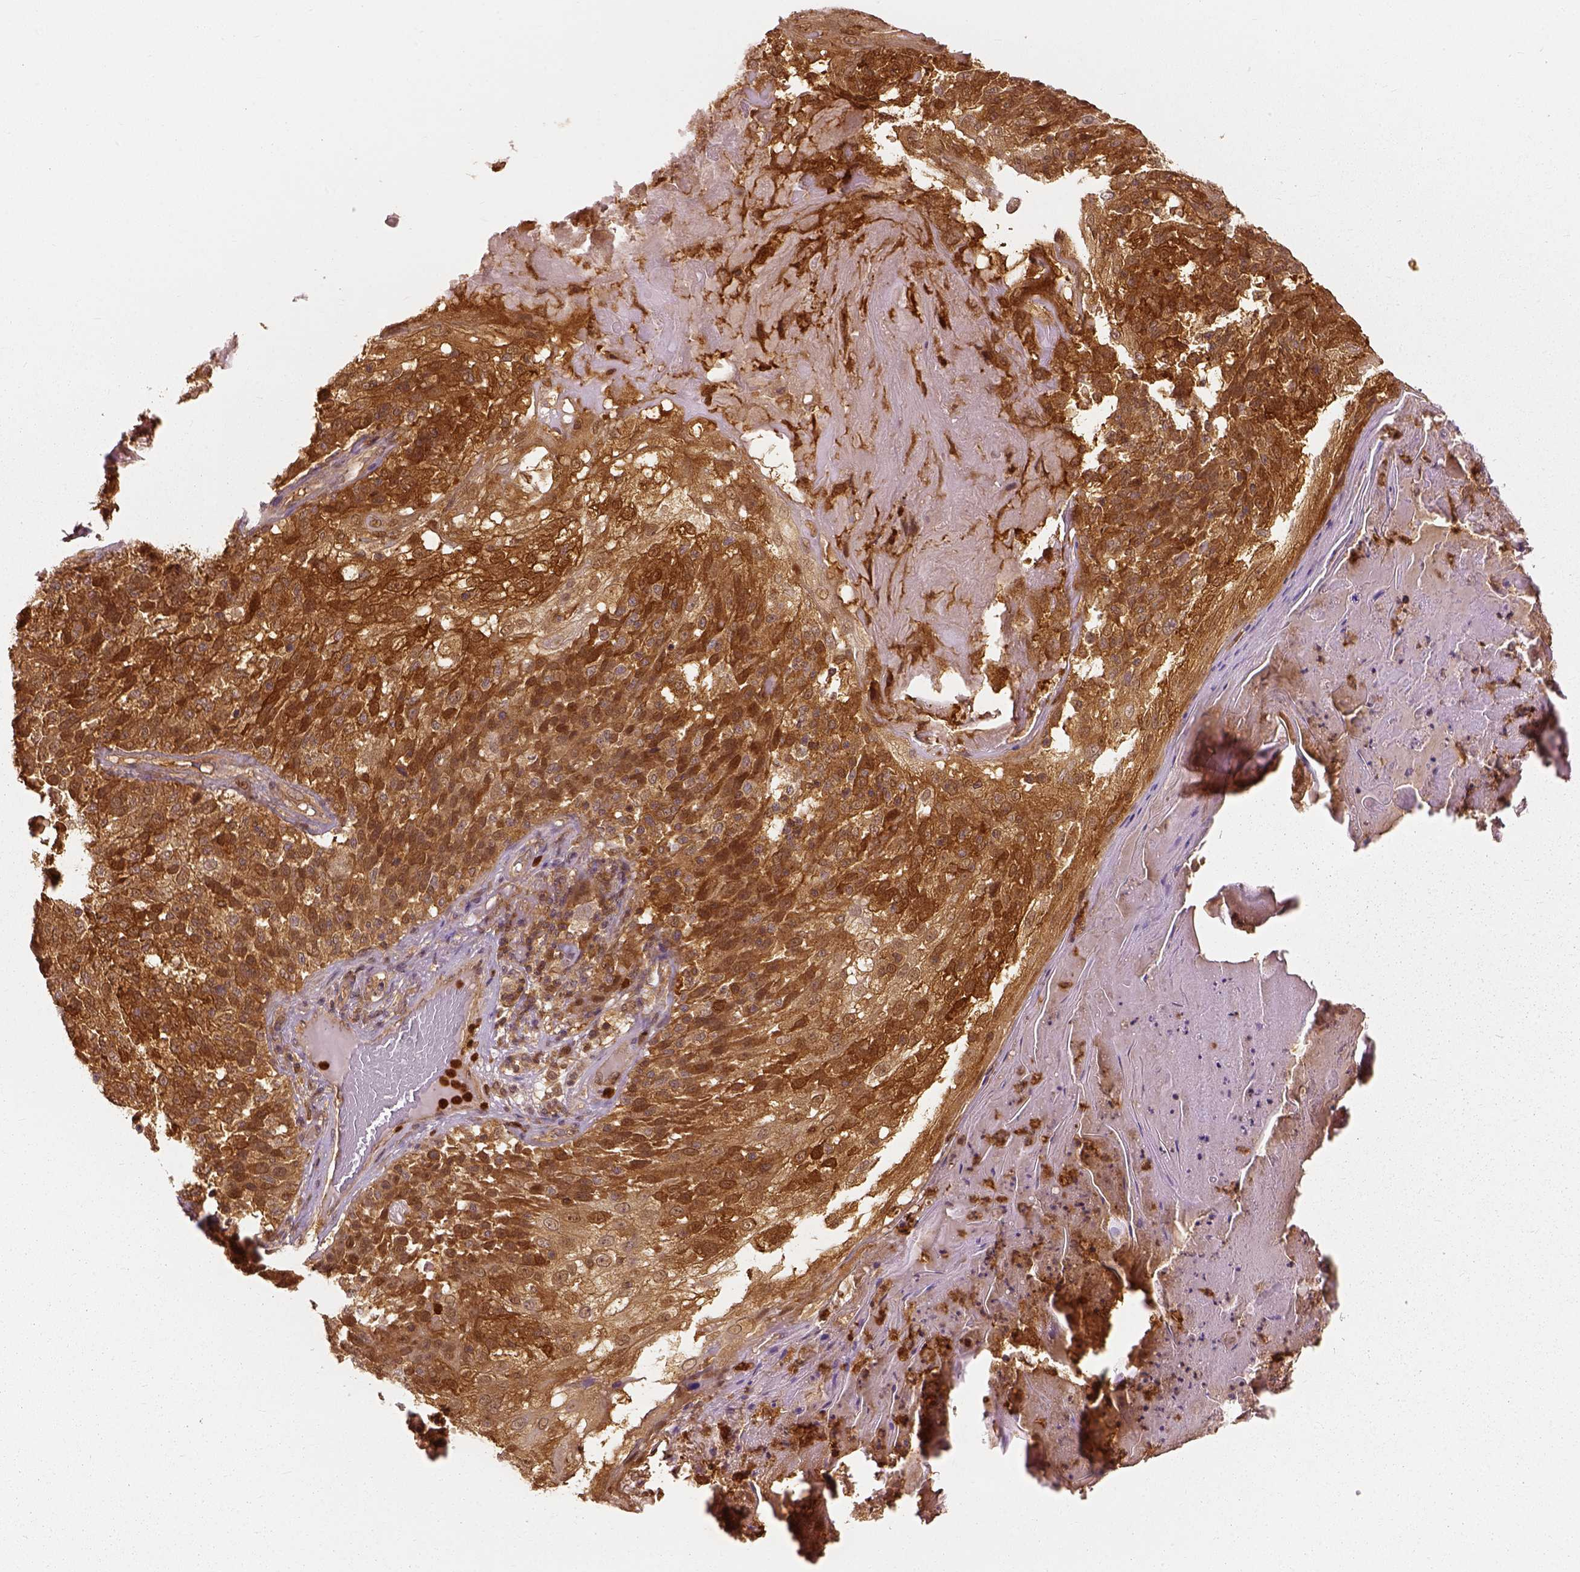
{"staining": {"intensity": "strong", "quantity": "25%-75%", "location": "cytoplasmic/membranous"}, "tissue": "skin cancer", "cell_type": "Tumor cells", "image_type": "cancer", "snomed": [{"axis": "morphology", "description": "Normal tissue, NOS"}, {"axis": "morphology", "description": "Squamous cell carcinoma, NOS"}, {"axis": "topography", "description": "Skin"}], "caption": "Approximately 25%-75% of tumor cells in squamous cell carcinoma (skin) exhibit strong cytoplasmic/membranous protein positivity as visualized by brown immunohistochemical staining.", "gene": "GPI", "patient": {"sex": "female", "age": 83}}